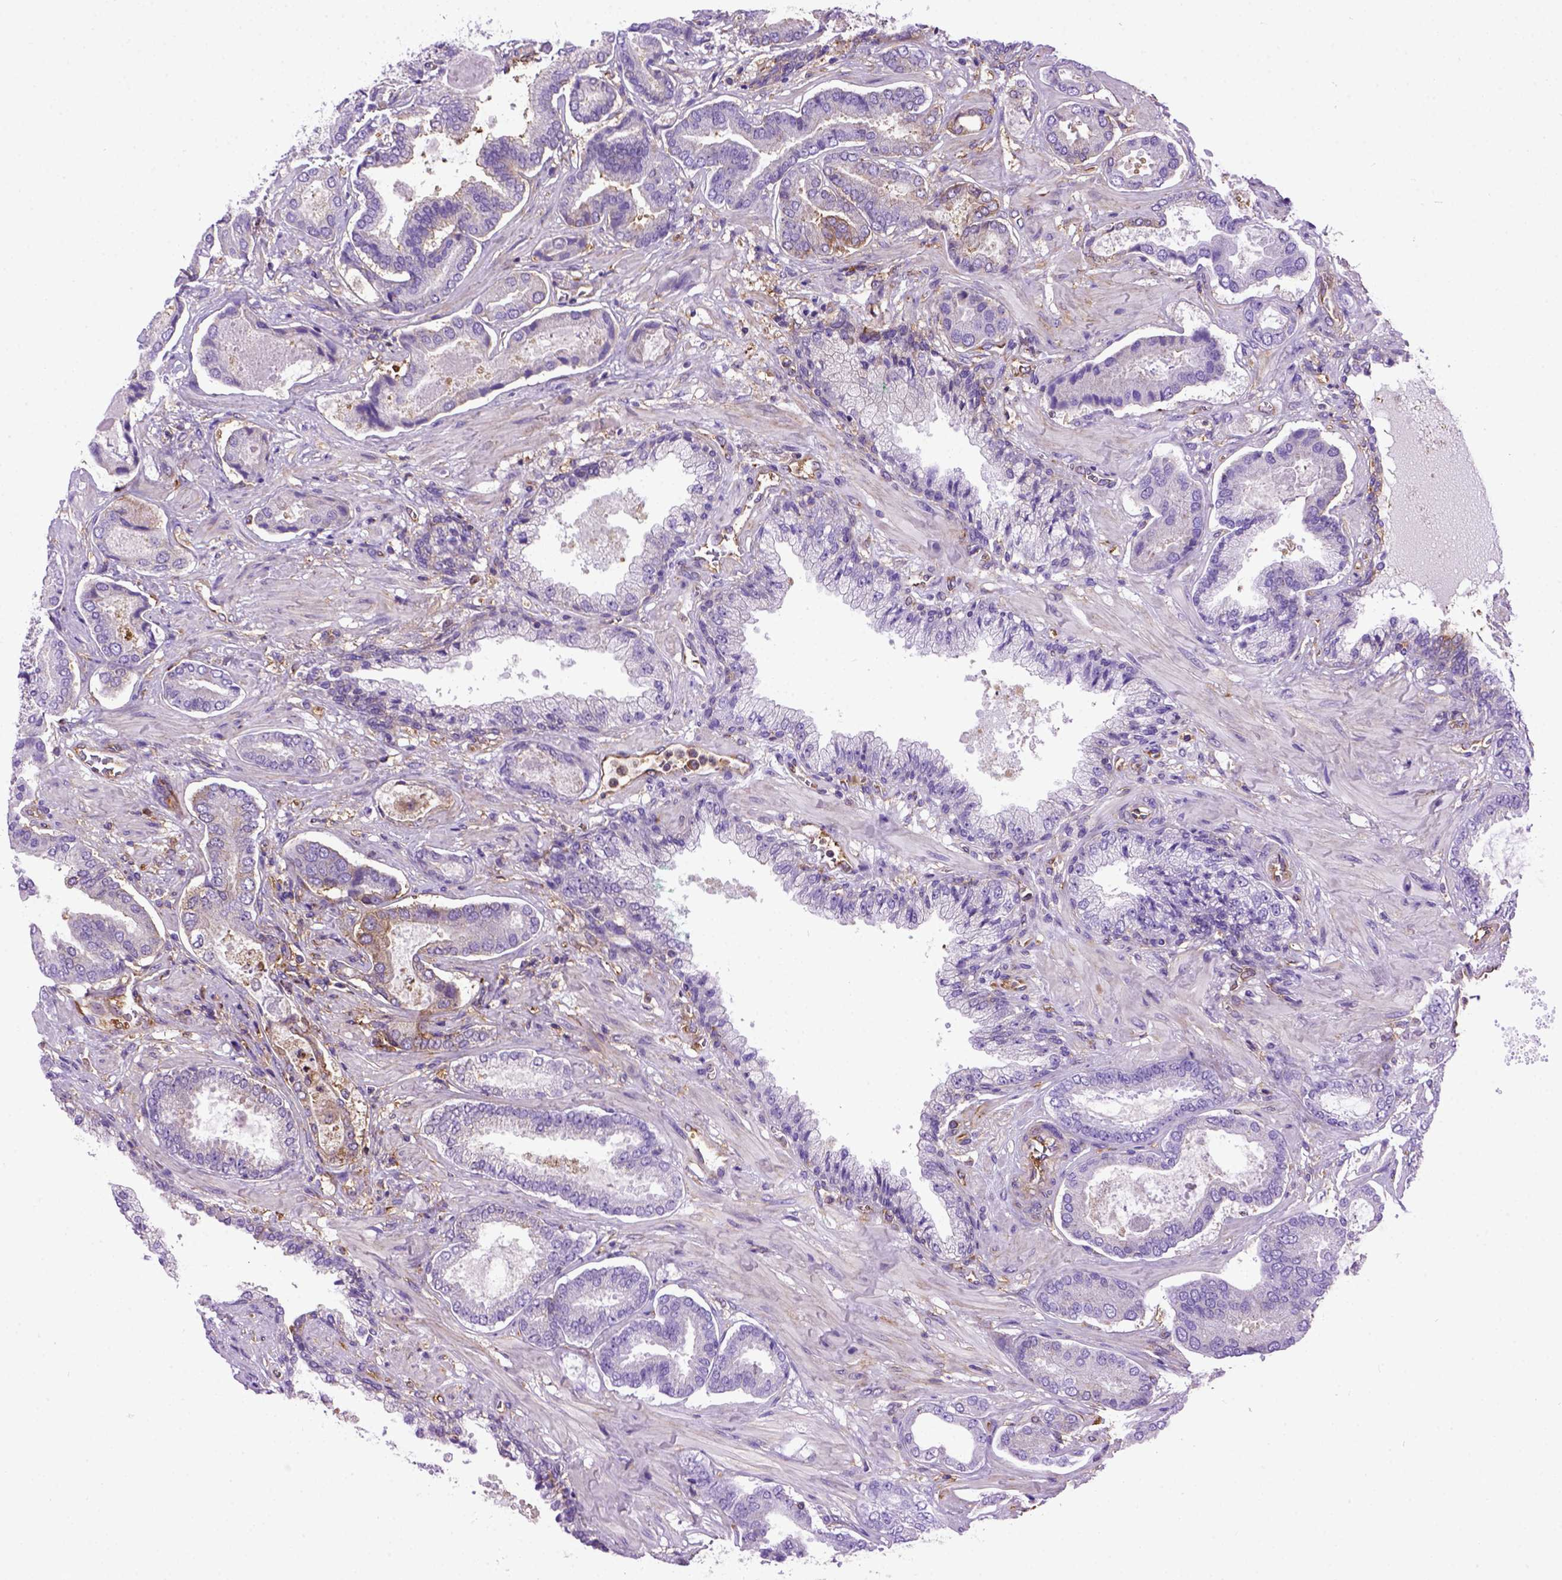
{"staining": {"intensity": "negative", "quantity": "none", "location": "none"}, "tissue": "prostate cancer", "cell_type": "Tumor cells", "image_type": "cancer", "snomed": [{"axis": "morphology", "description": "Adenocarcinoma, NOS"}, {"axis": "topography", "description": "Prostate"}], "caption": "This image is of adenocarcinoma (prostate) stained with immunohistochemistry to label a protein in brown with the nuclei are counter-stained blue. There is no staining in tumor cells.", "gene": "MVP", "patient": {"sex": "male", "age": 64}}